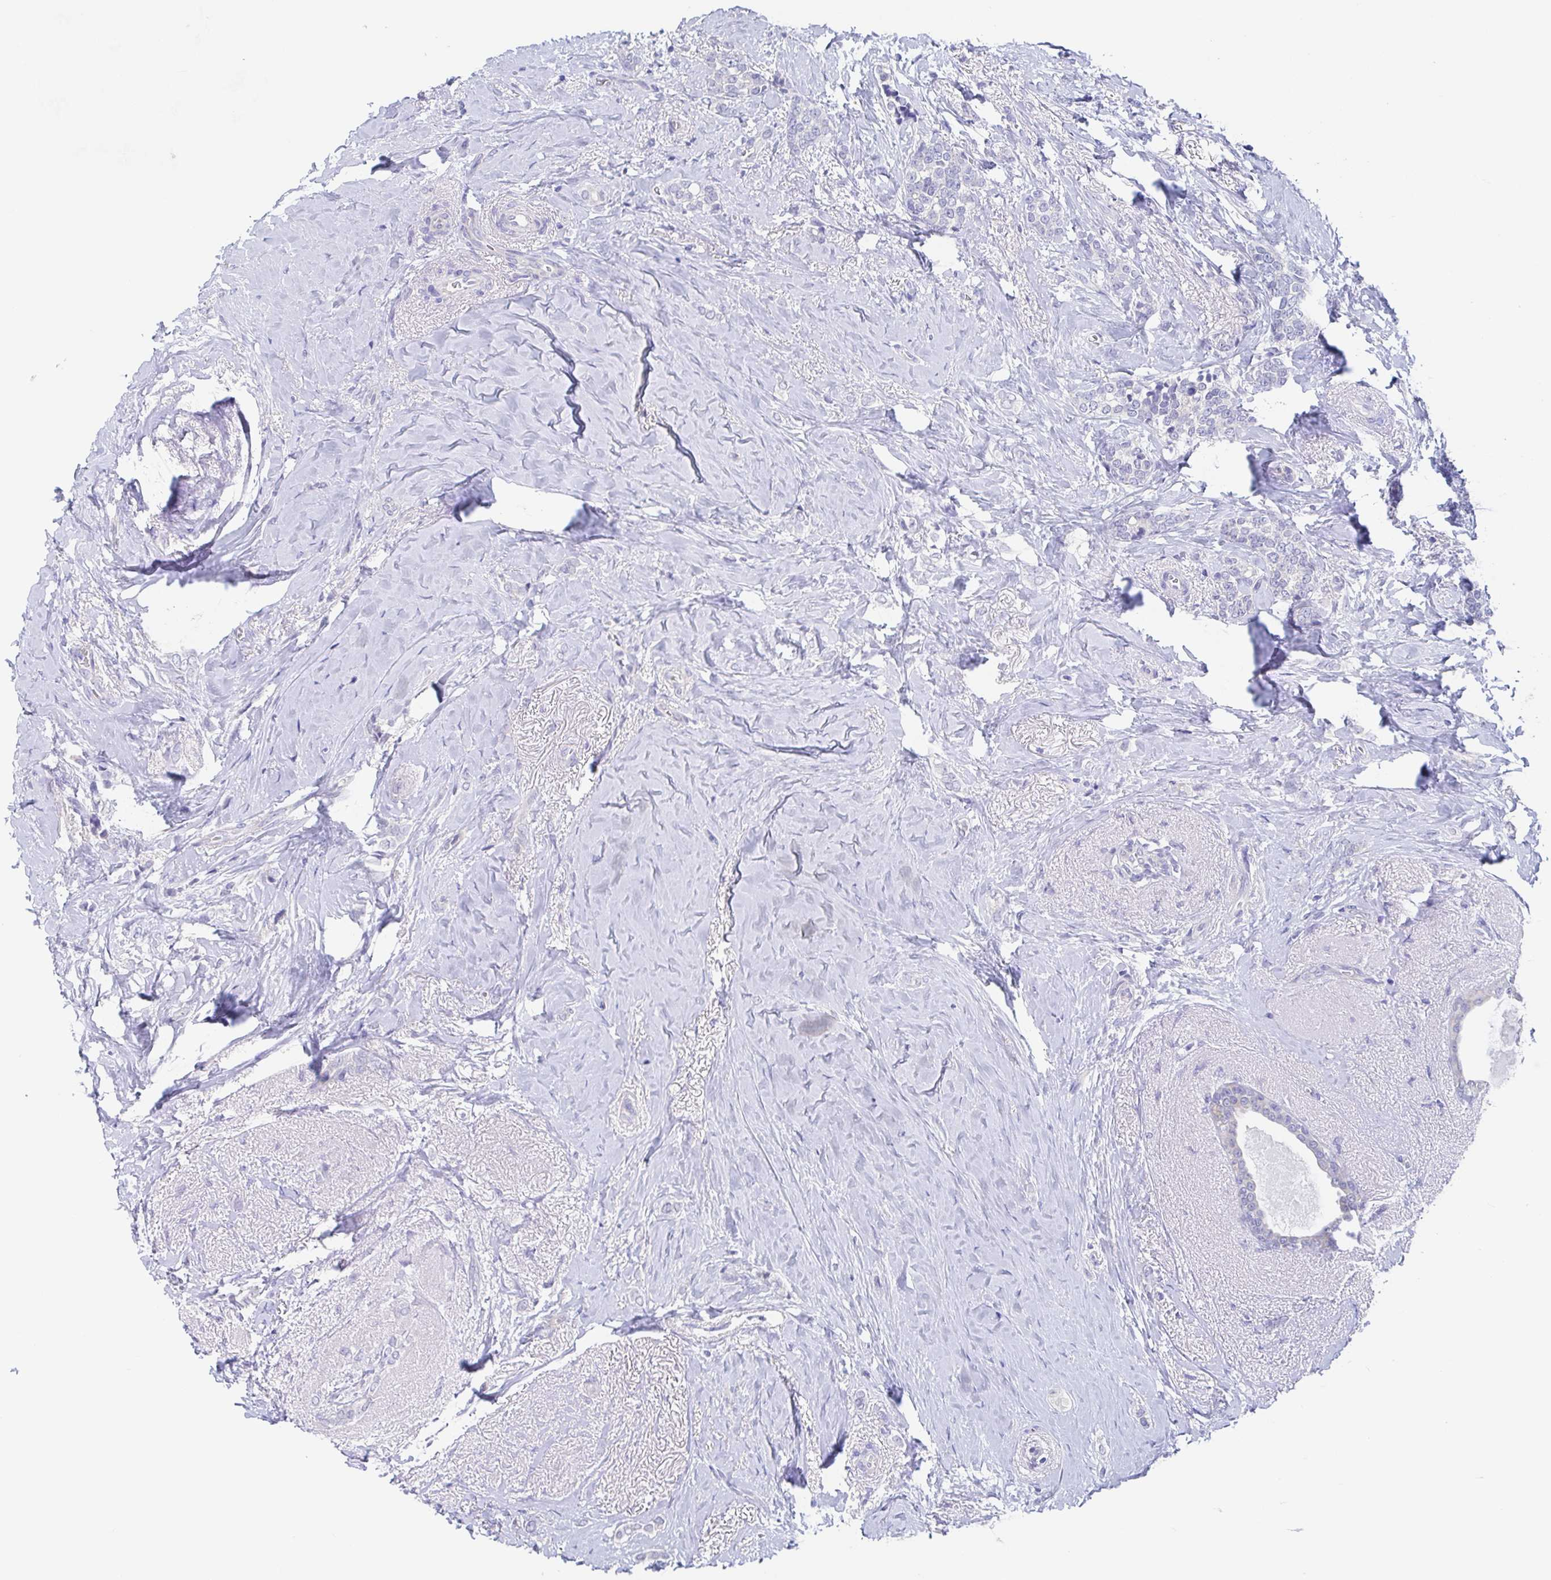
{"staining": {"intensity": "negative", "quantity": "none", "location": "none"}, "tissue": "breast cancer", "cell_type": "Tumor cells", "image_type": "cancer", "snomed": [{"axis": "morphology", "description": "Normal tissue, NOS"}, {"axis": "morphology", "description": "Duct carcinoma"}, {"axis": "topography", "description": "Breast"}], "caption": "There is no significant expression in tumor cells of breast invasive ductal carcinoma.", "gene": "TEX12", "patient": {"sex": "female", "age": 77}}